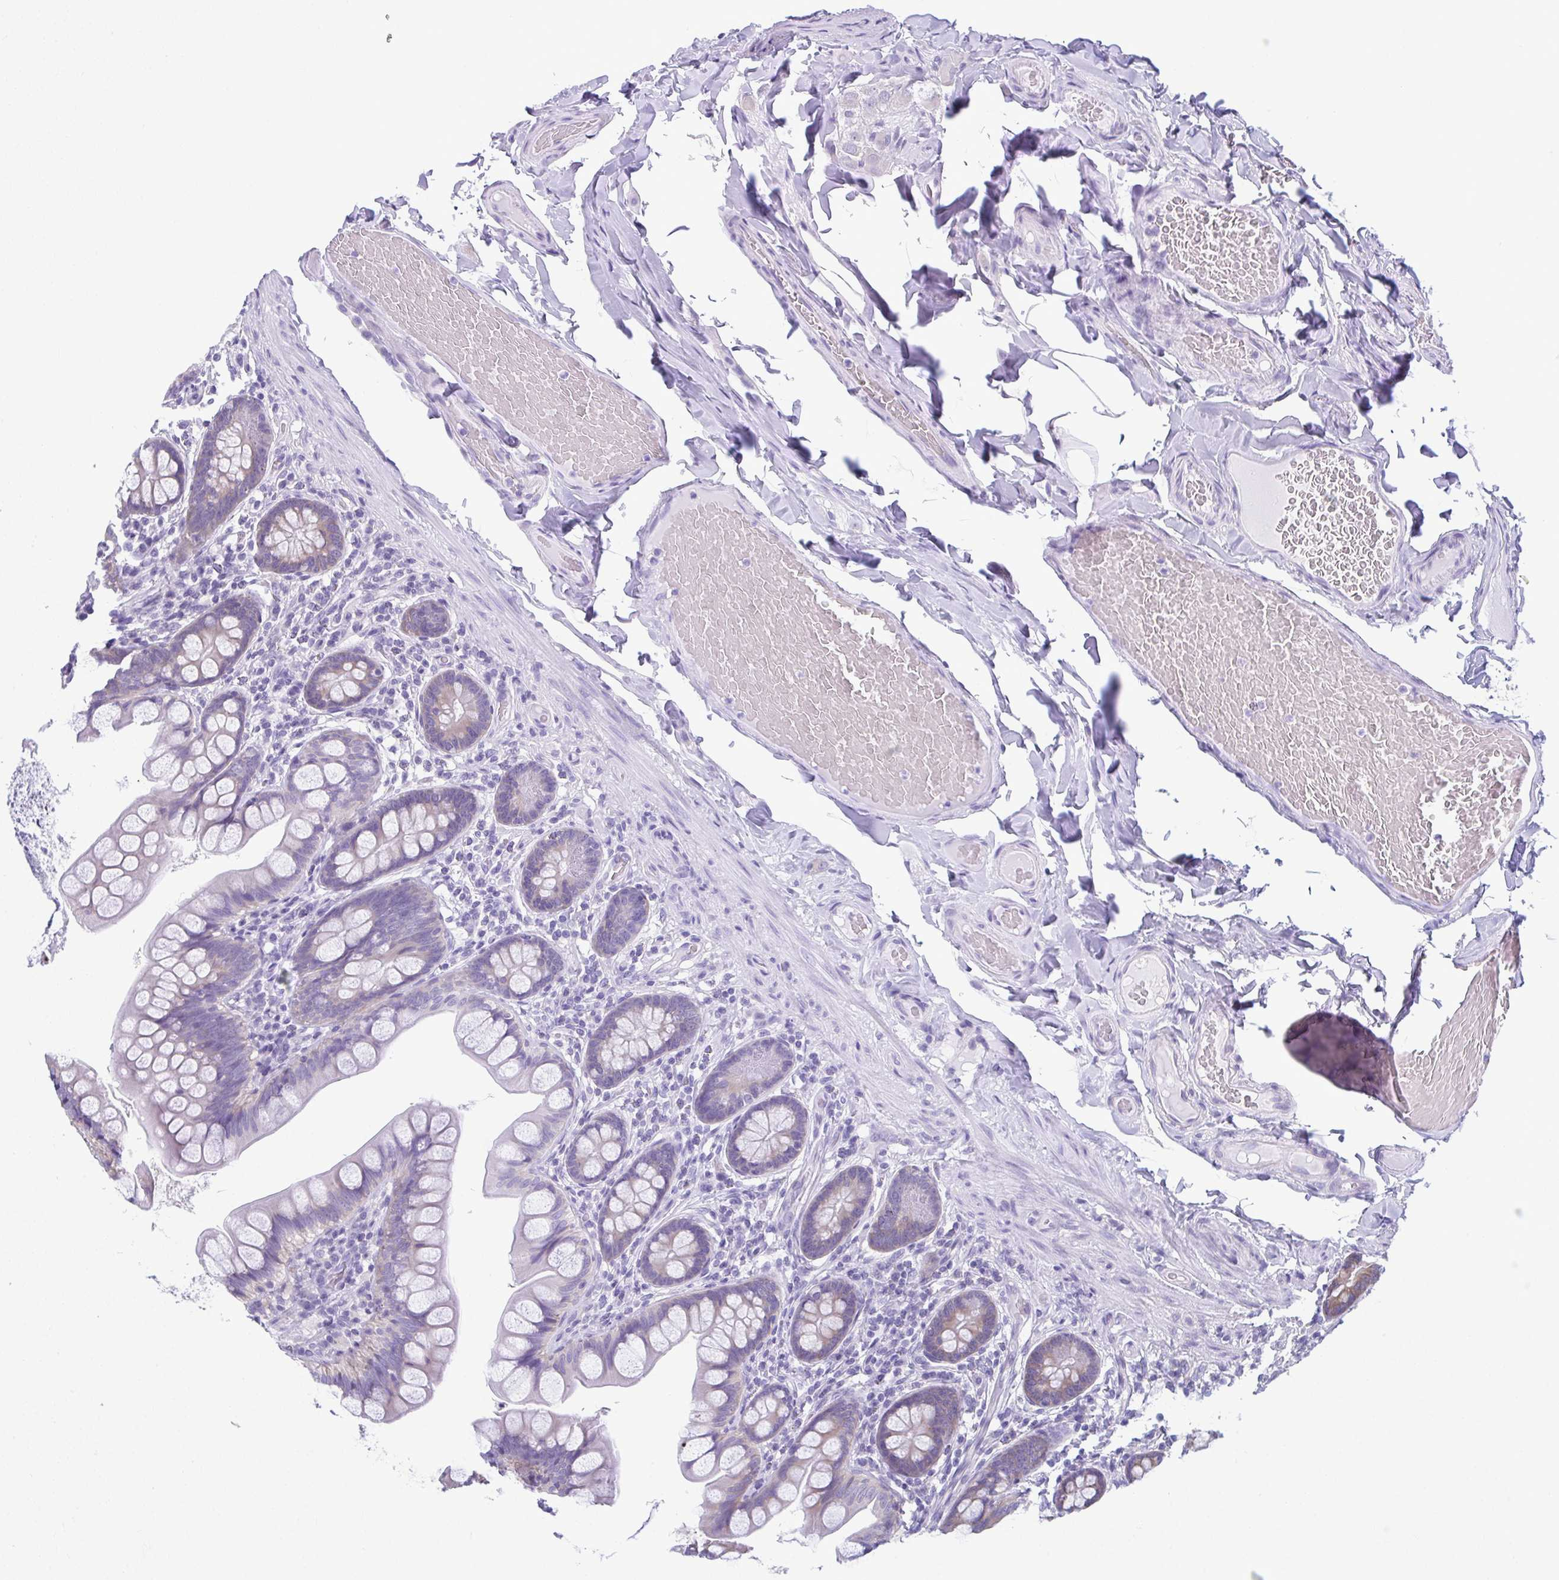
{"staining": {"intensity": "weak", "quantity": "25%-75%", "location": "cytoplasmic/membranous"}, "tissue": "small intestine", "cell_type": "Glandular cells", "image_type": "normal", "snomed": [{"axis": "morphology", "description": "Normal tissue, NOS"}, {"axis": "topography", "description": "Small intestine"}], "caption": "High-magnification brightfield microscopy of benign small intestine stained with DAB (3,3'-diaminobenzidine) (brown) and counterstained with hematoxylin (blue). glandular cells exhibit weak cytoplasmic/membranous staining is present in approximately25%-75% of cells. The protein of interest is stained brown, and the nuclei are stained in blue (DAB (3,3'-diaminobenzidine) IHC with brightfield microscopy, high magnification).", "gene": "TMEM108", "patient": {"sex": "male", "age": 70}}